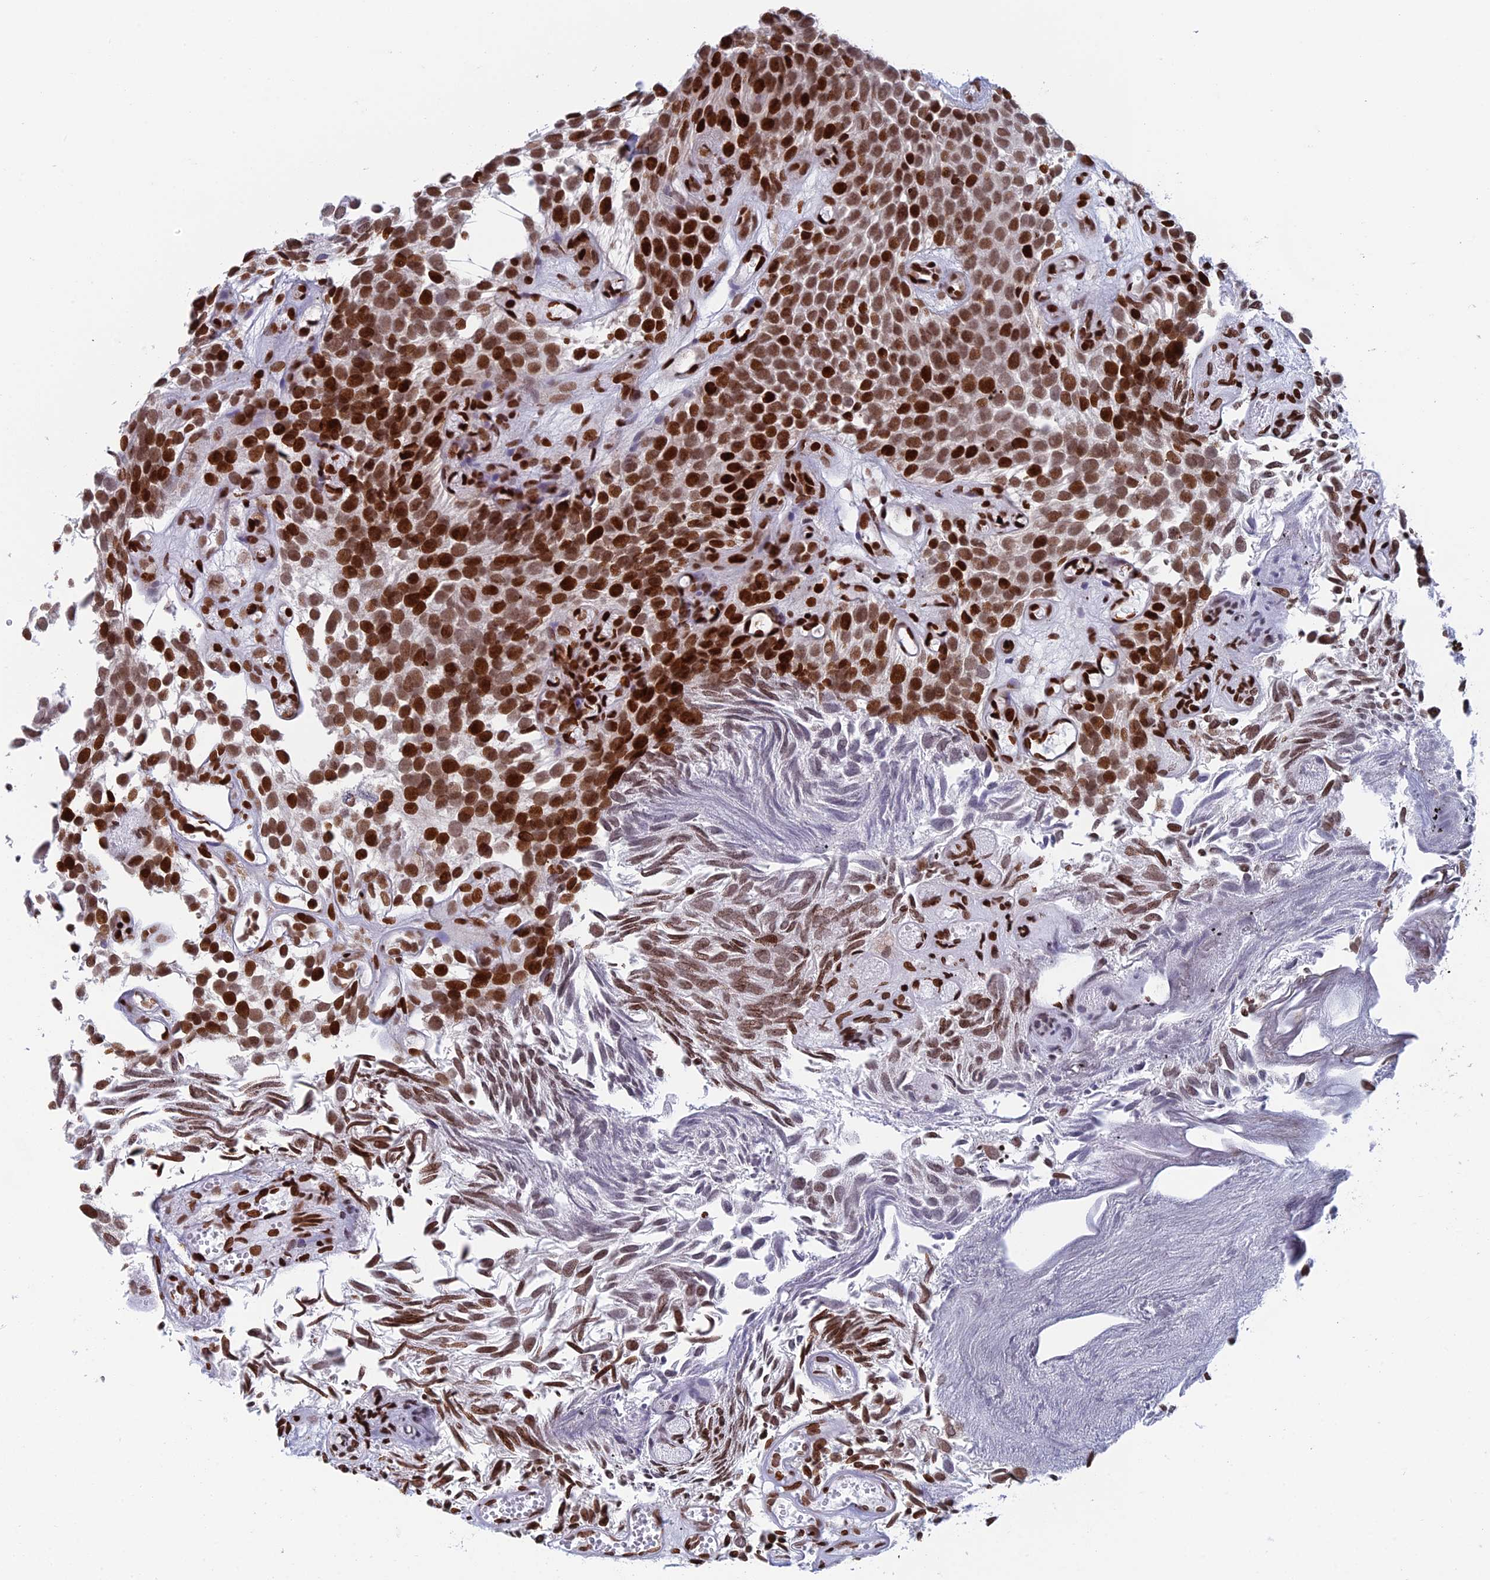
{"staining": {"intensity": "strong", "quantity": ">75%", "location": "nuclear"}, "tissue": "urothelial cancer", "cell_type": "Tumor cells", "image_type": "cancer", "snomed": [{"axis": "morphology", "description": "Urothelial carcinoma, Low grade"}, {"axis": "topography", "description": "Urinary bladder"}], "caption": "This micrograph reveals urothelial cancer stained with immunohistochemistry (IHC) to label a protein in brown. The nuclear of tumor cells show strong positivity for the protein. Nuclei are counter-stained blue.", "gene": "RPAP1", "patient": {"sex": "male", "age": 89}}